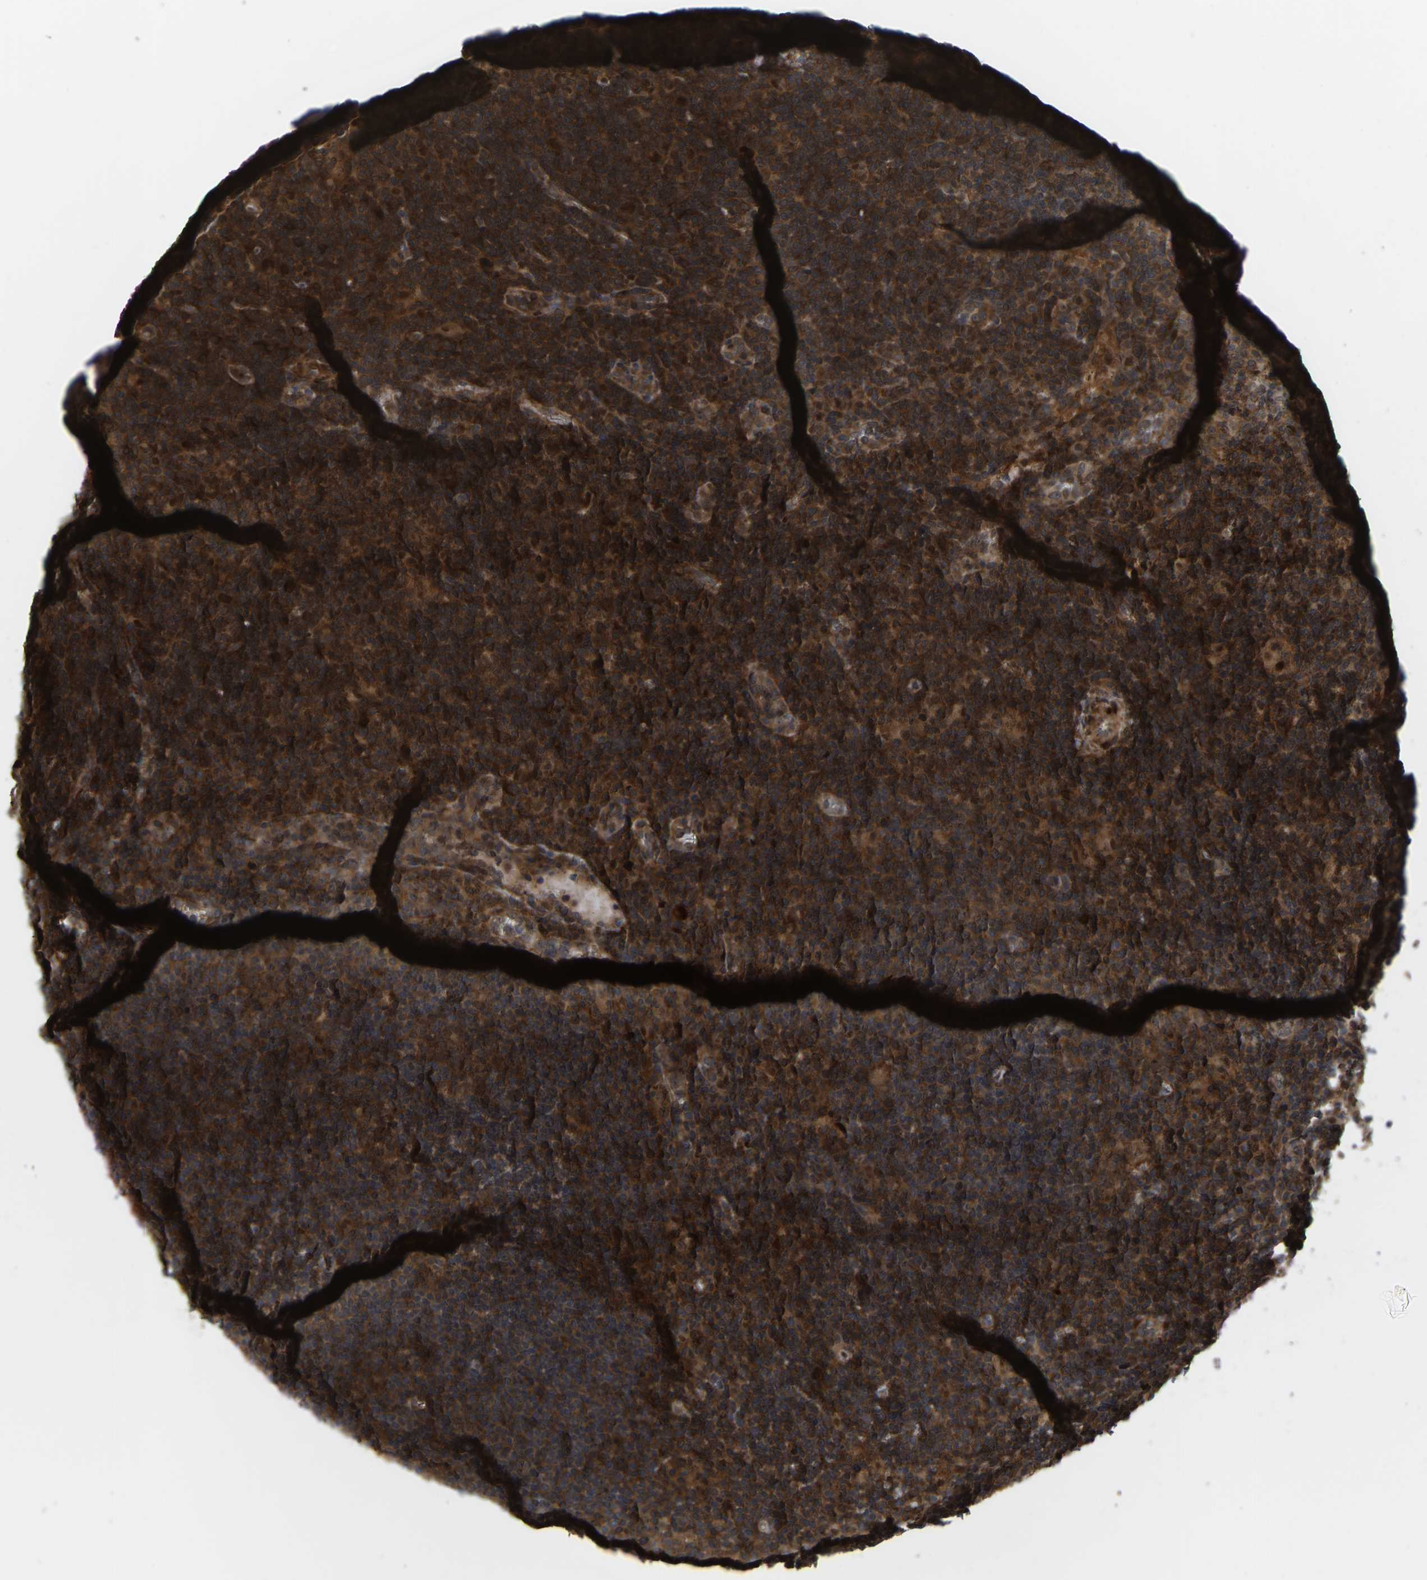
{"staining": {"intensity": "strong", "quantity": ">75%", "location": "cytoplasmic/membranous"}, "tissue": "lymphoma", "cell_type": "Tumor cells", "image_type": "cancer", "snomed": [{"axis": "morphology", "description": "Hodgkin's disease, NOS"}, {"axis": "topography", "description": "Lymph node"}], "caption": "Lymphoma stained for a protein (brown) demonstrates strong cytoplasmic/membranous positive staining in approximately >75% of tumor cells.", "gene": "CYP7B1", "patient": {"sex": "female", "age": 57}}